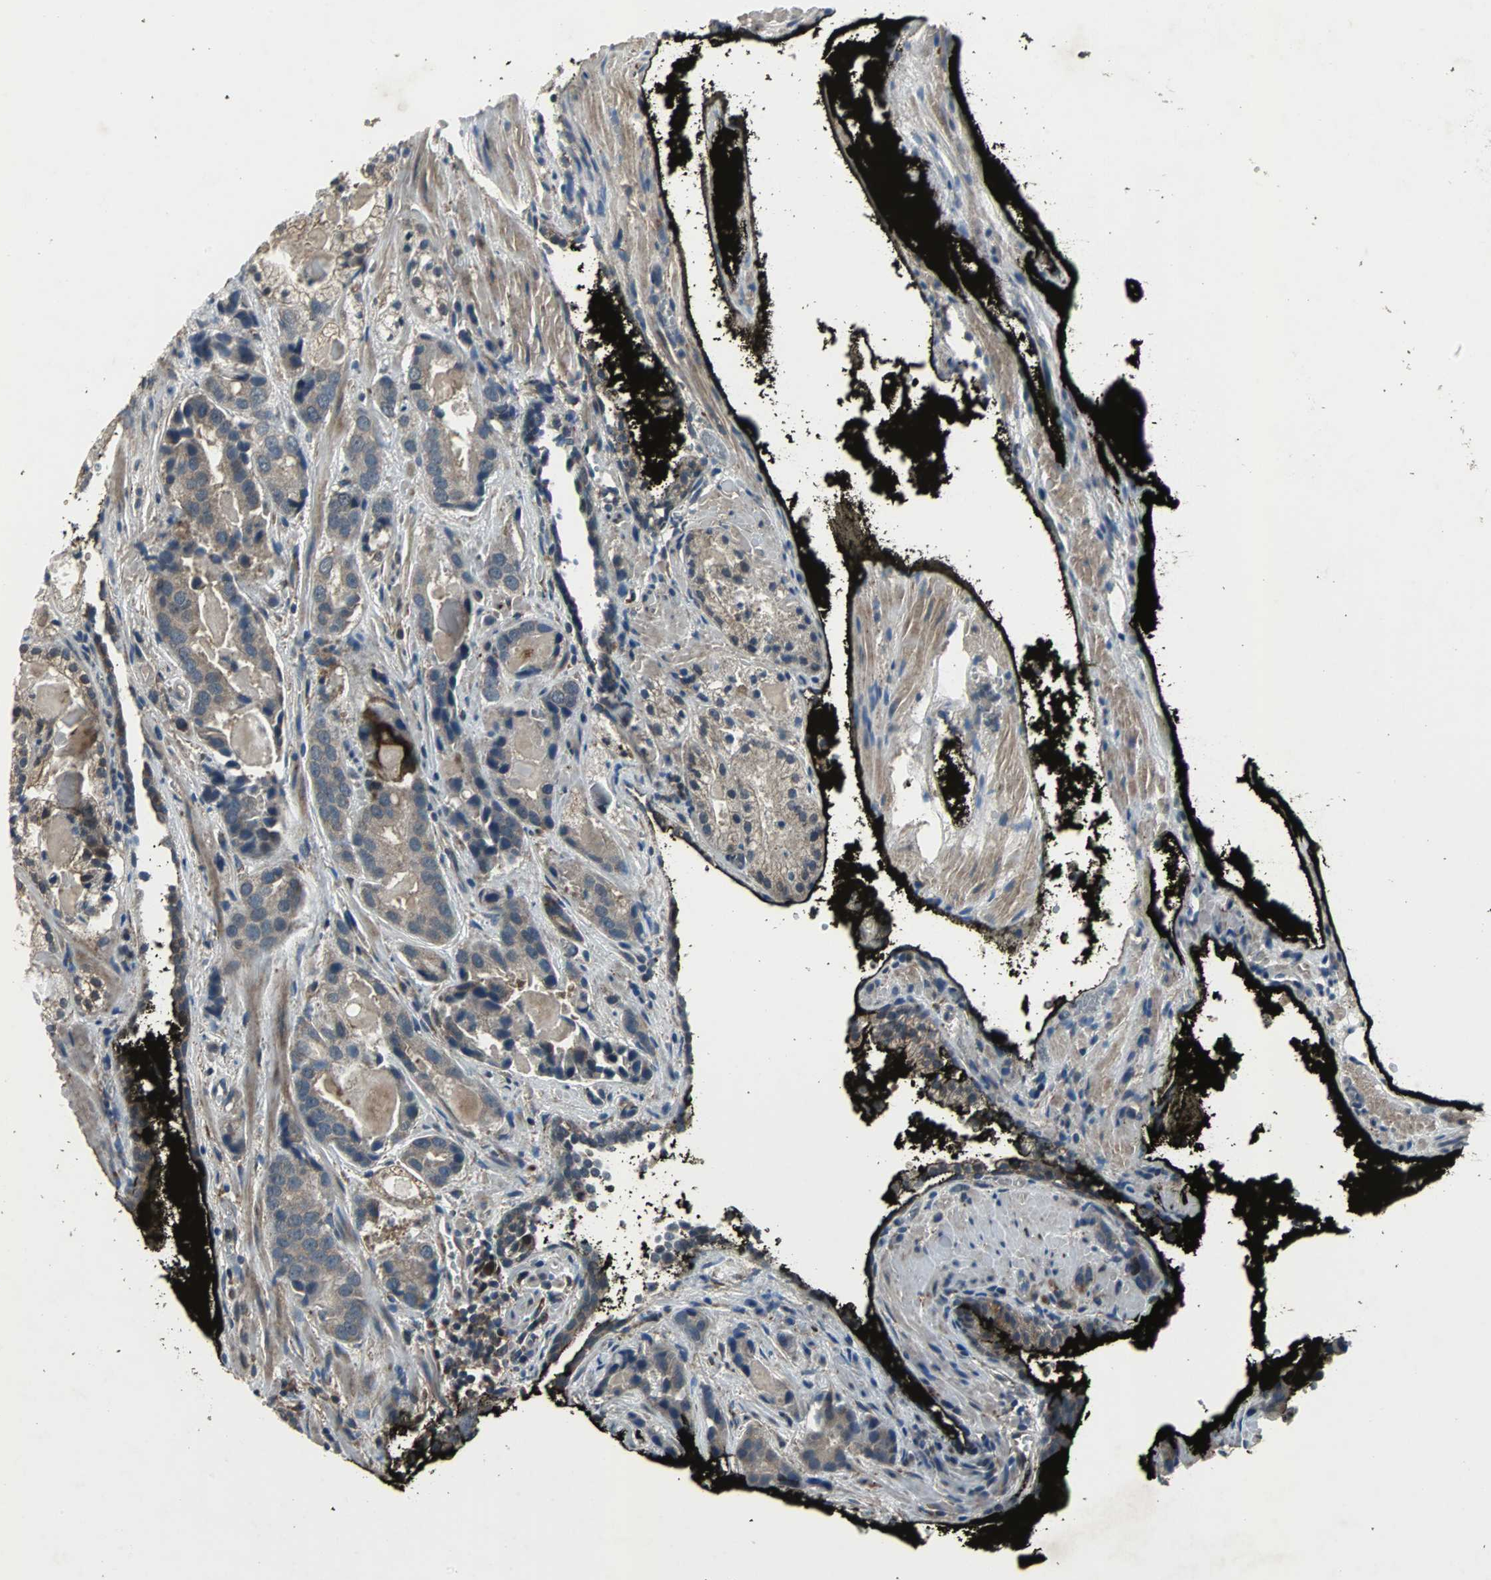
{"staining": {"intensity": "weak", "quantity": ">75%", "location": "cytoplasmic/membranous"}, "tissue": "prostate cancer", "cell_type": "Tumor cells", "image_type": "cancer", "snomed": [{"axis": "morphology", "description": "Adenocarcinoma, High grade"}, {"axis": "topography", "description": "Prostate"}], "caption": "About >75% of tumor cells in prostate cancer (high-grade adenocarcinoma) demonstrate weak cytoplasmic/membranous protein staining as visualized by brown immunohistochemical staining.", "gene": "SOS1", "patient": {"sex": "male", "age": 58}}